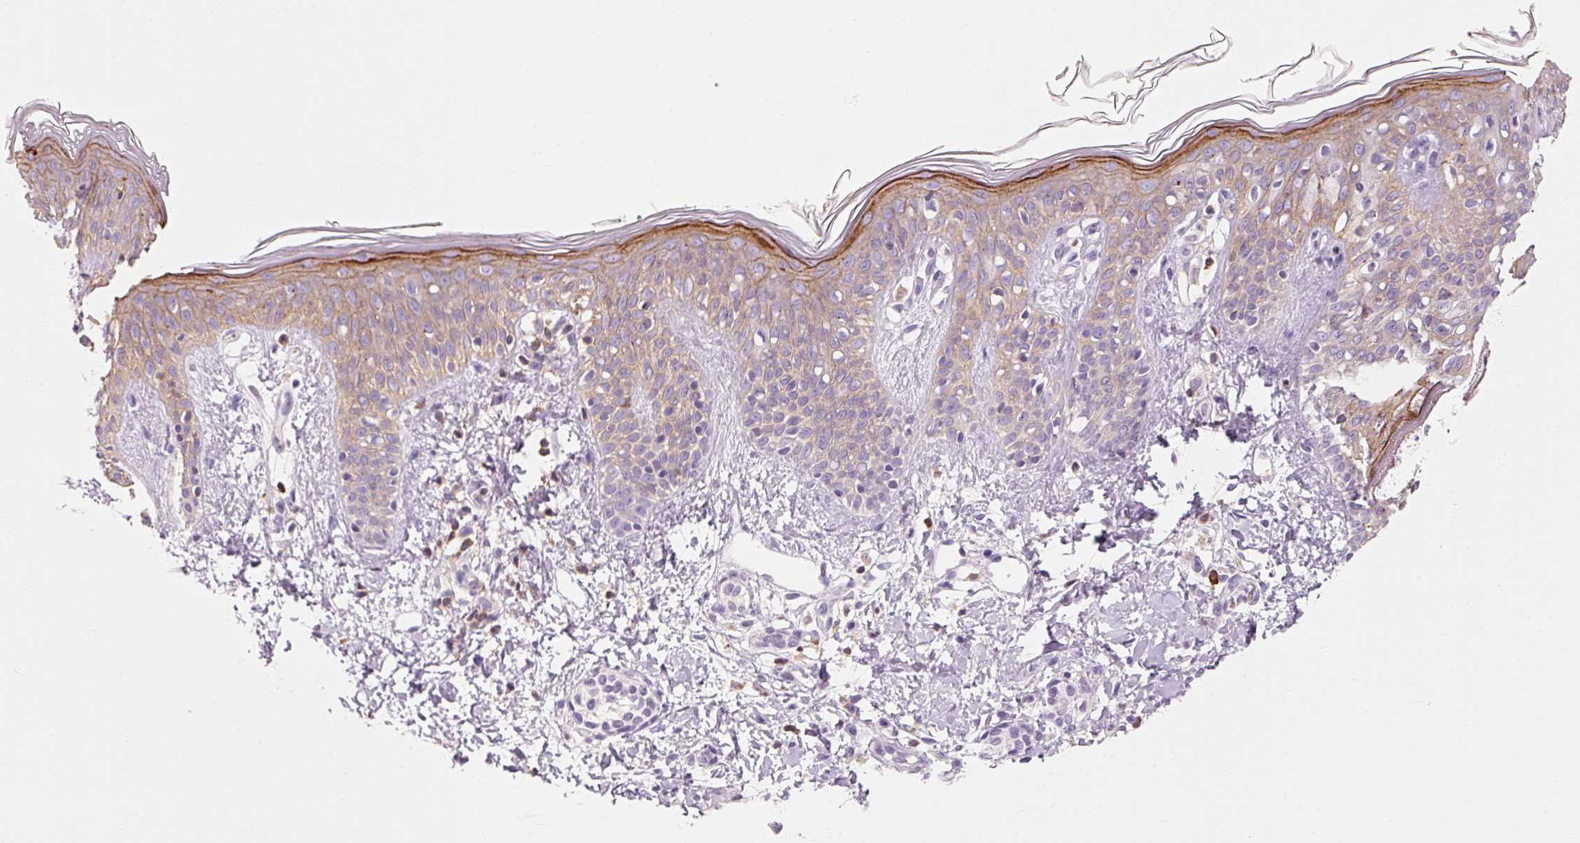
{"staining": {"intensity": "negative", "quantity": "none", "location": "none"}, "tissue": "skin", "cell_type": "Fibroblasts", "image_type": "normal", "snomed": [{"axis": "morphology", "description": "Normal tissue, NOS"}, {"axis": "topography", "description": "Skin"}], "caption": "Immunohistochemistry histopathology image of benign skin stained for a protein (brown), which displays no staining in fibroblasts.", "gene": "OR8K1", "patient": {"sex": "male", "age": 16}}